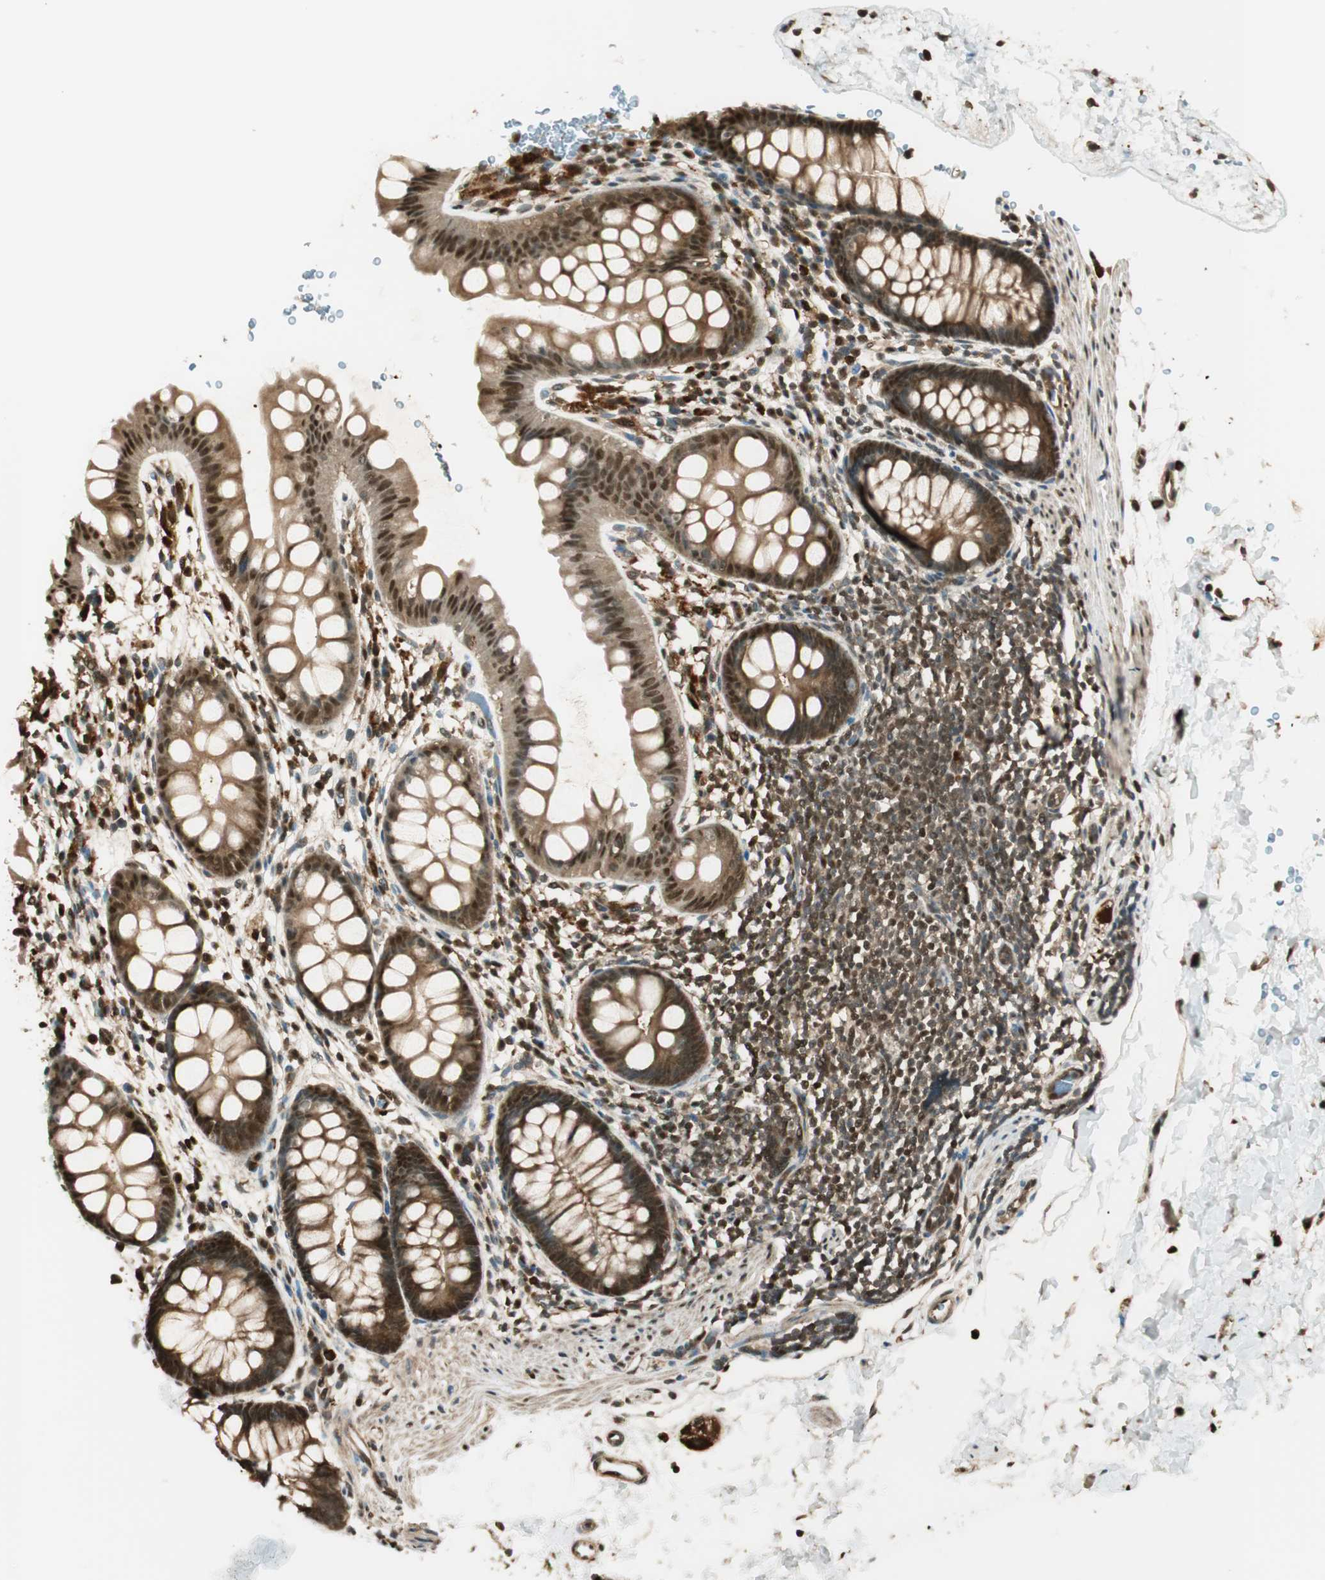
{"staining": {"intensity": "strong", "quantity": ">75%", "location": "cytoplasmic/membranous,nuclear"}, "tissue": "rectum", "cell_type": "Glandular cells", "image_type": "normal", "snomed": [{"axis": "morphology", "description": "Normal tissue, NOS"}, {"axis": "topography", "description": "Rectum"}], "caption": "The micrograph exhibits immunohistochemical staining of unremarkable rectum. There is strong cytoplasmic/membranous,nuclear expression is identified in approximately >75% of glandular cells. Using DAB (3,3'-diaminobenzidine) (brown) and hematoxylin (blue) stains, captured at high magnification using brightfield microscopy.", "gene": "ENSG00000268870", "patient": {"sex": "female", "age": 24}}